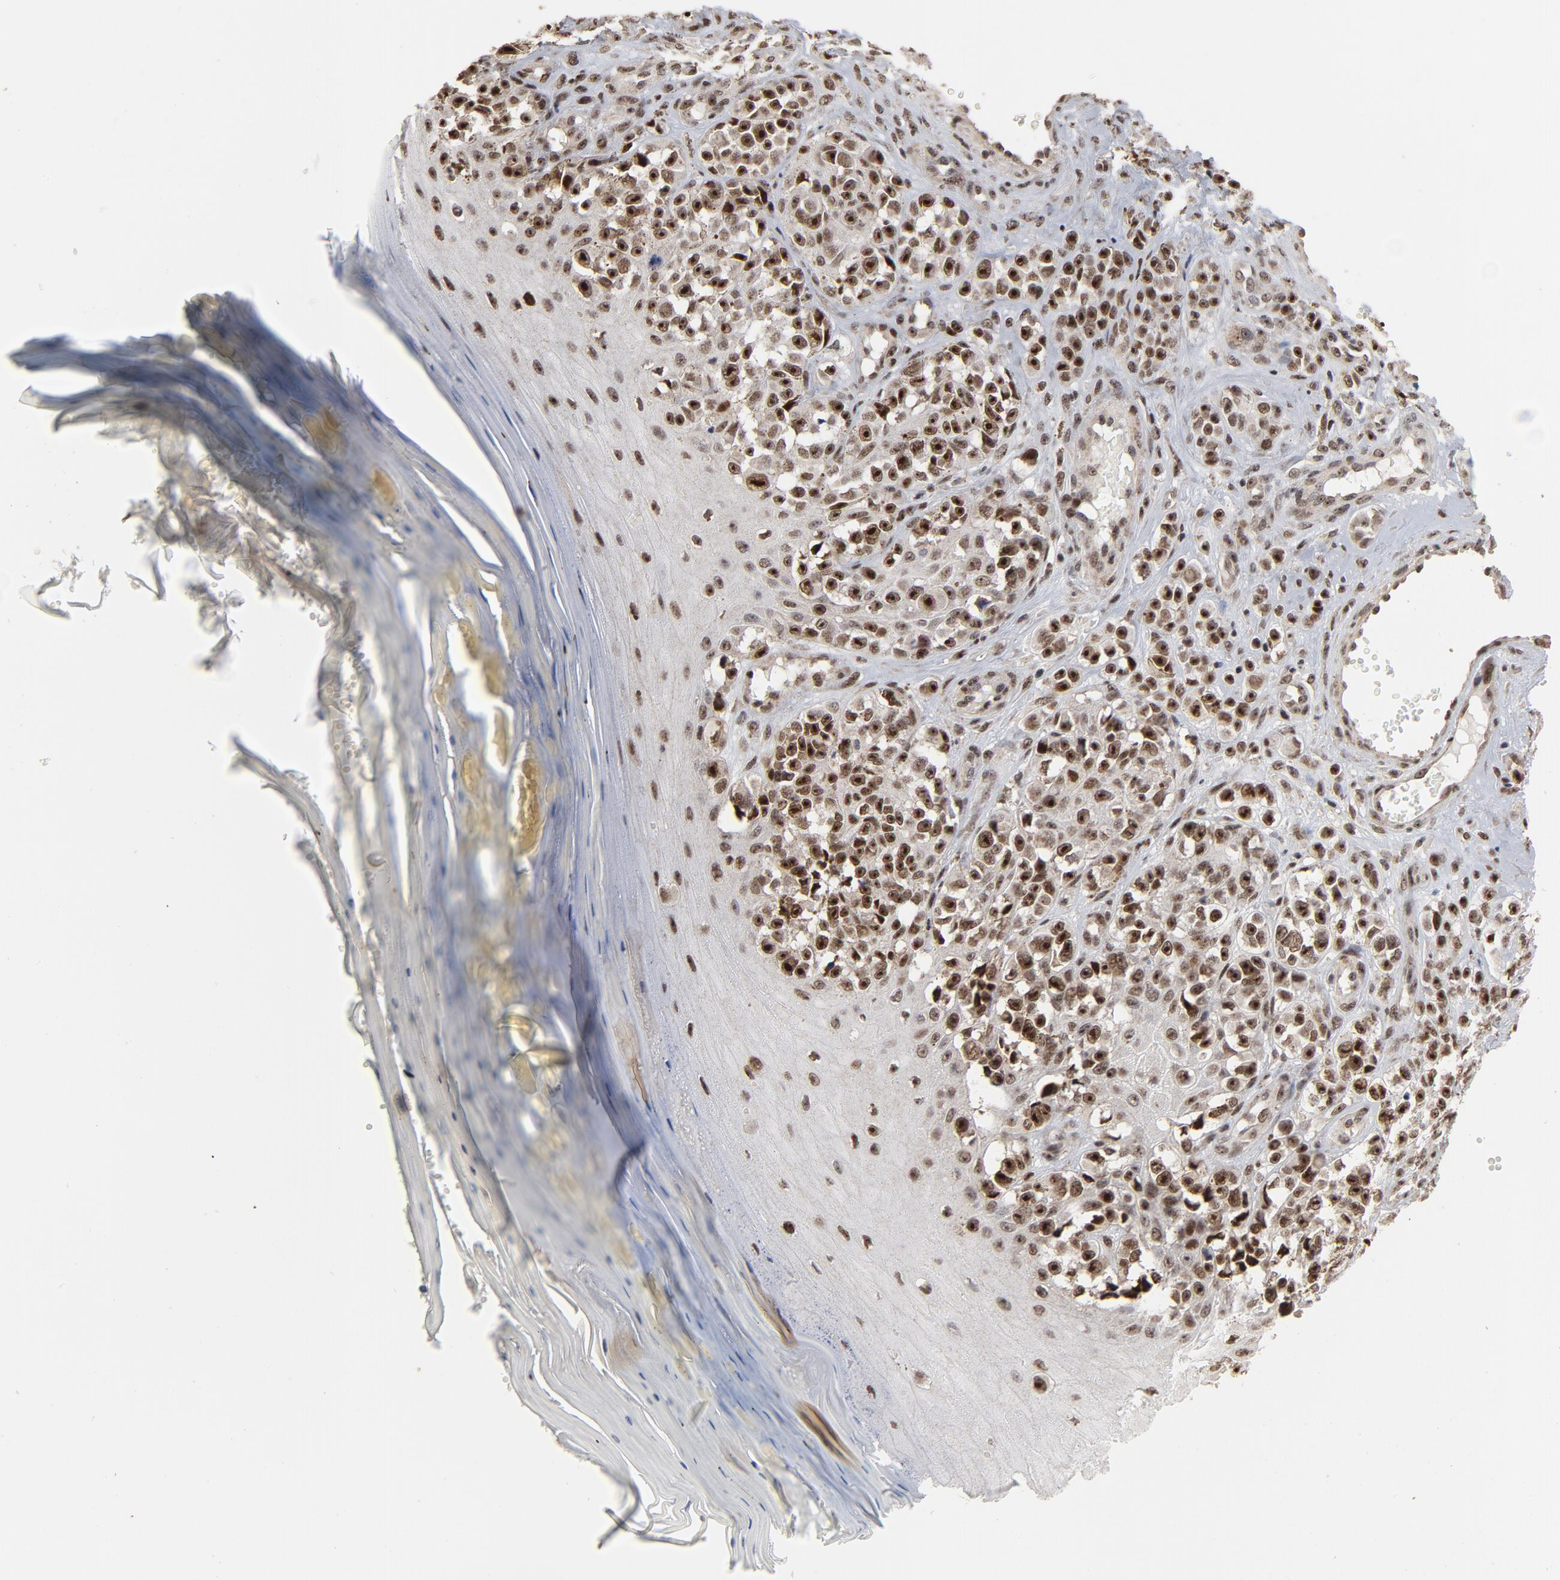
{"staining": {"intensity": "strong", "quantity": ">75%", "location": "nuclear"}, "tissue": "melanoma", "cell_type": "Tumor cells", "image_type": "cancer", "snomed": [{"axis": "morphology", "description": "Malignant melanoma, NOS"}, {"axis": "topography", "description": "Skin"}], "caption": "Melanoma was stained to show a protein in brown. There is high levels of strong nuclear expression in about >75% of tumor cells. (DAB IHC with brightfield microscopy, high magnification).", "gene": "TP53RK", "patient": {"sex": "female", "age": 82}}